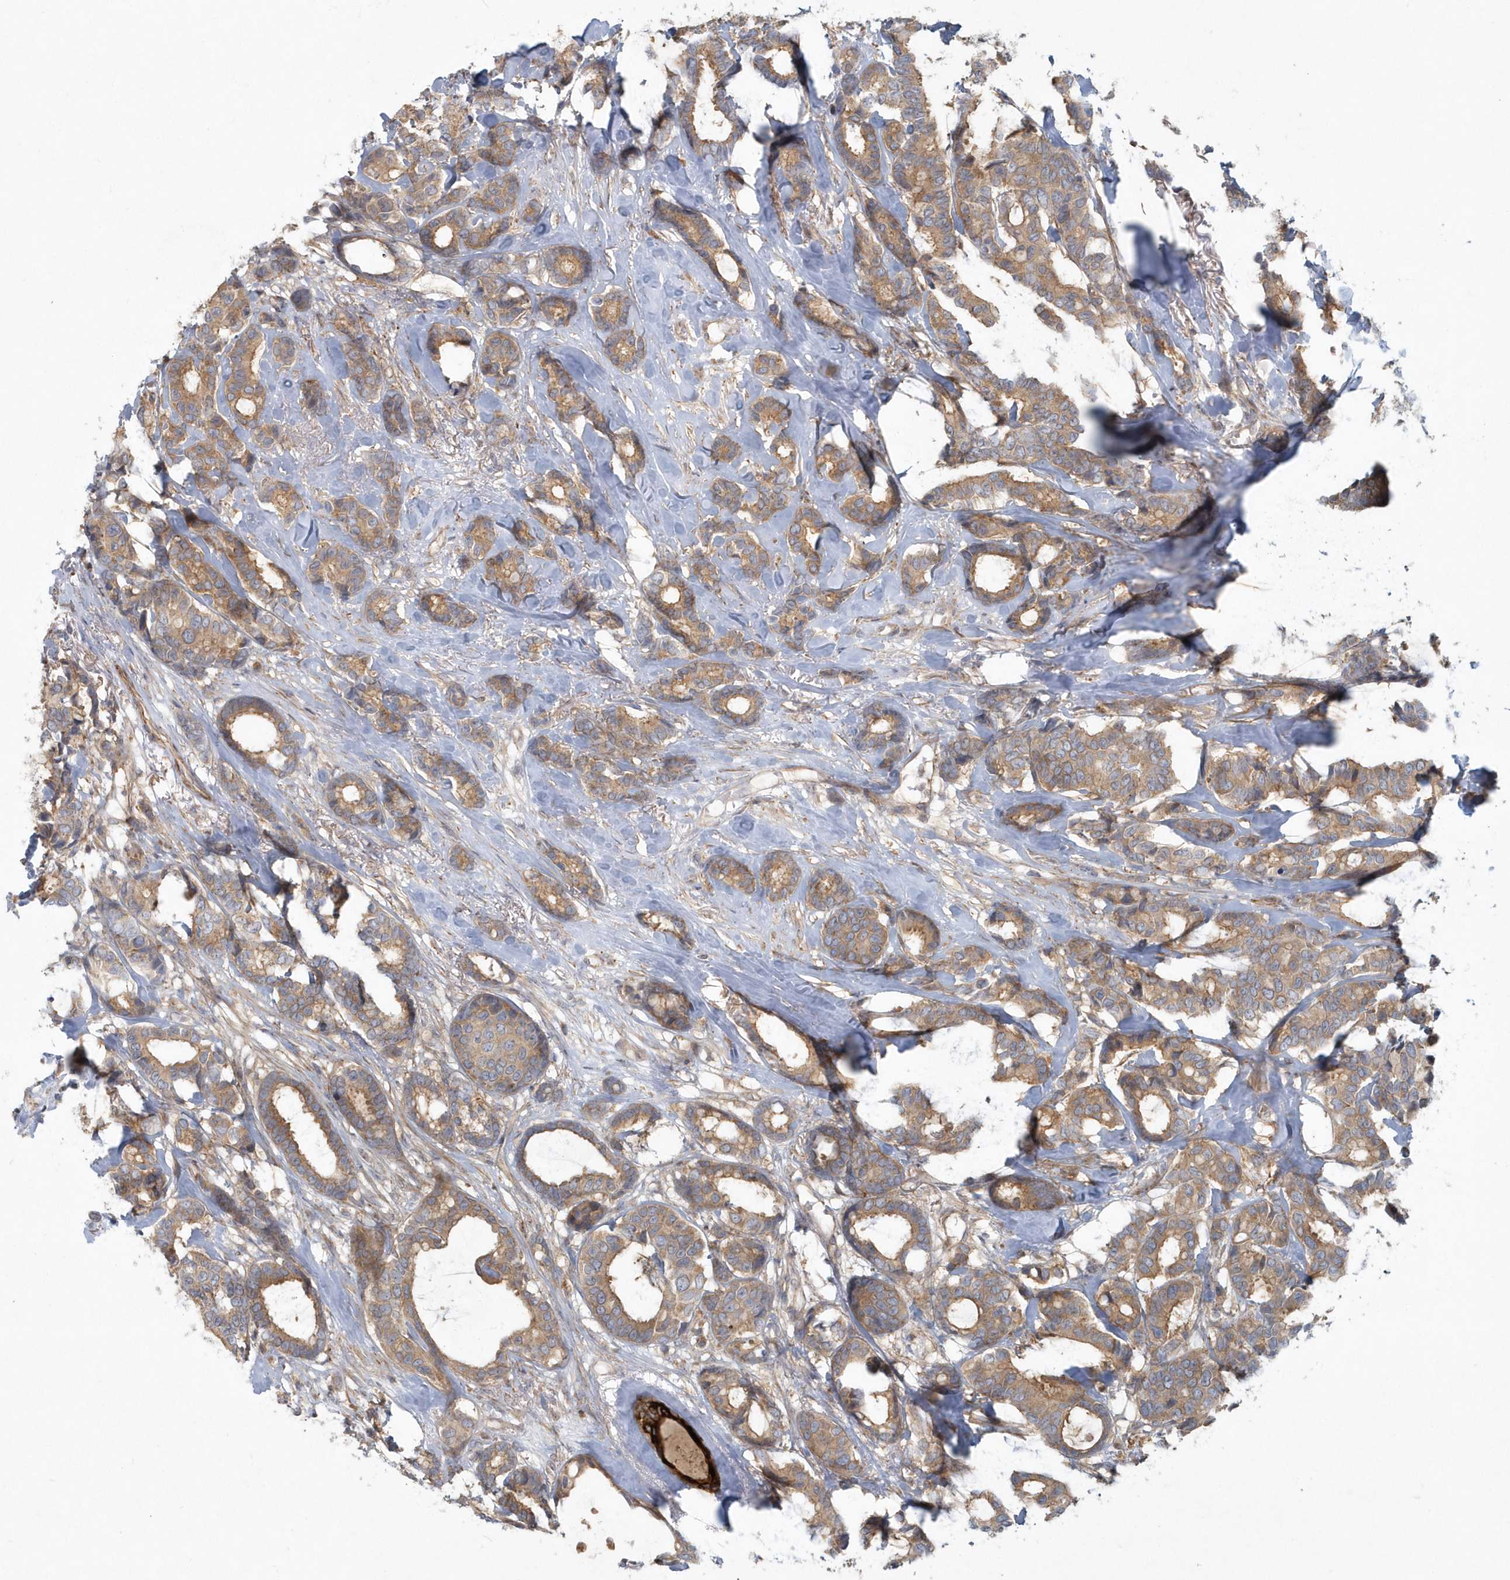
{"staining": {"intensity": "moderate", "quantity": ">75%", "location": "cytoplasmic/membranous"}, "tissue": "breast cancer", "cell_type": "Tumor cells", "image_type": "cancer", "snomed": [{"axis": "morphology", "description": "Duct carcinoma"}, {"axis": "topography", "description": "Breast"}], "caption": "Immunohistochemistry (IHC) histopathology image of breast infiltrating ductal carcinoma stained for a protein (brown), which exhibits medium levels of moderate cytoplasmic/membranous positivity in about >75% of tumor cells.", "gene": "ARHGEF38", "patient": {"sex": "female", "age": 87}}